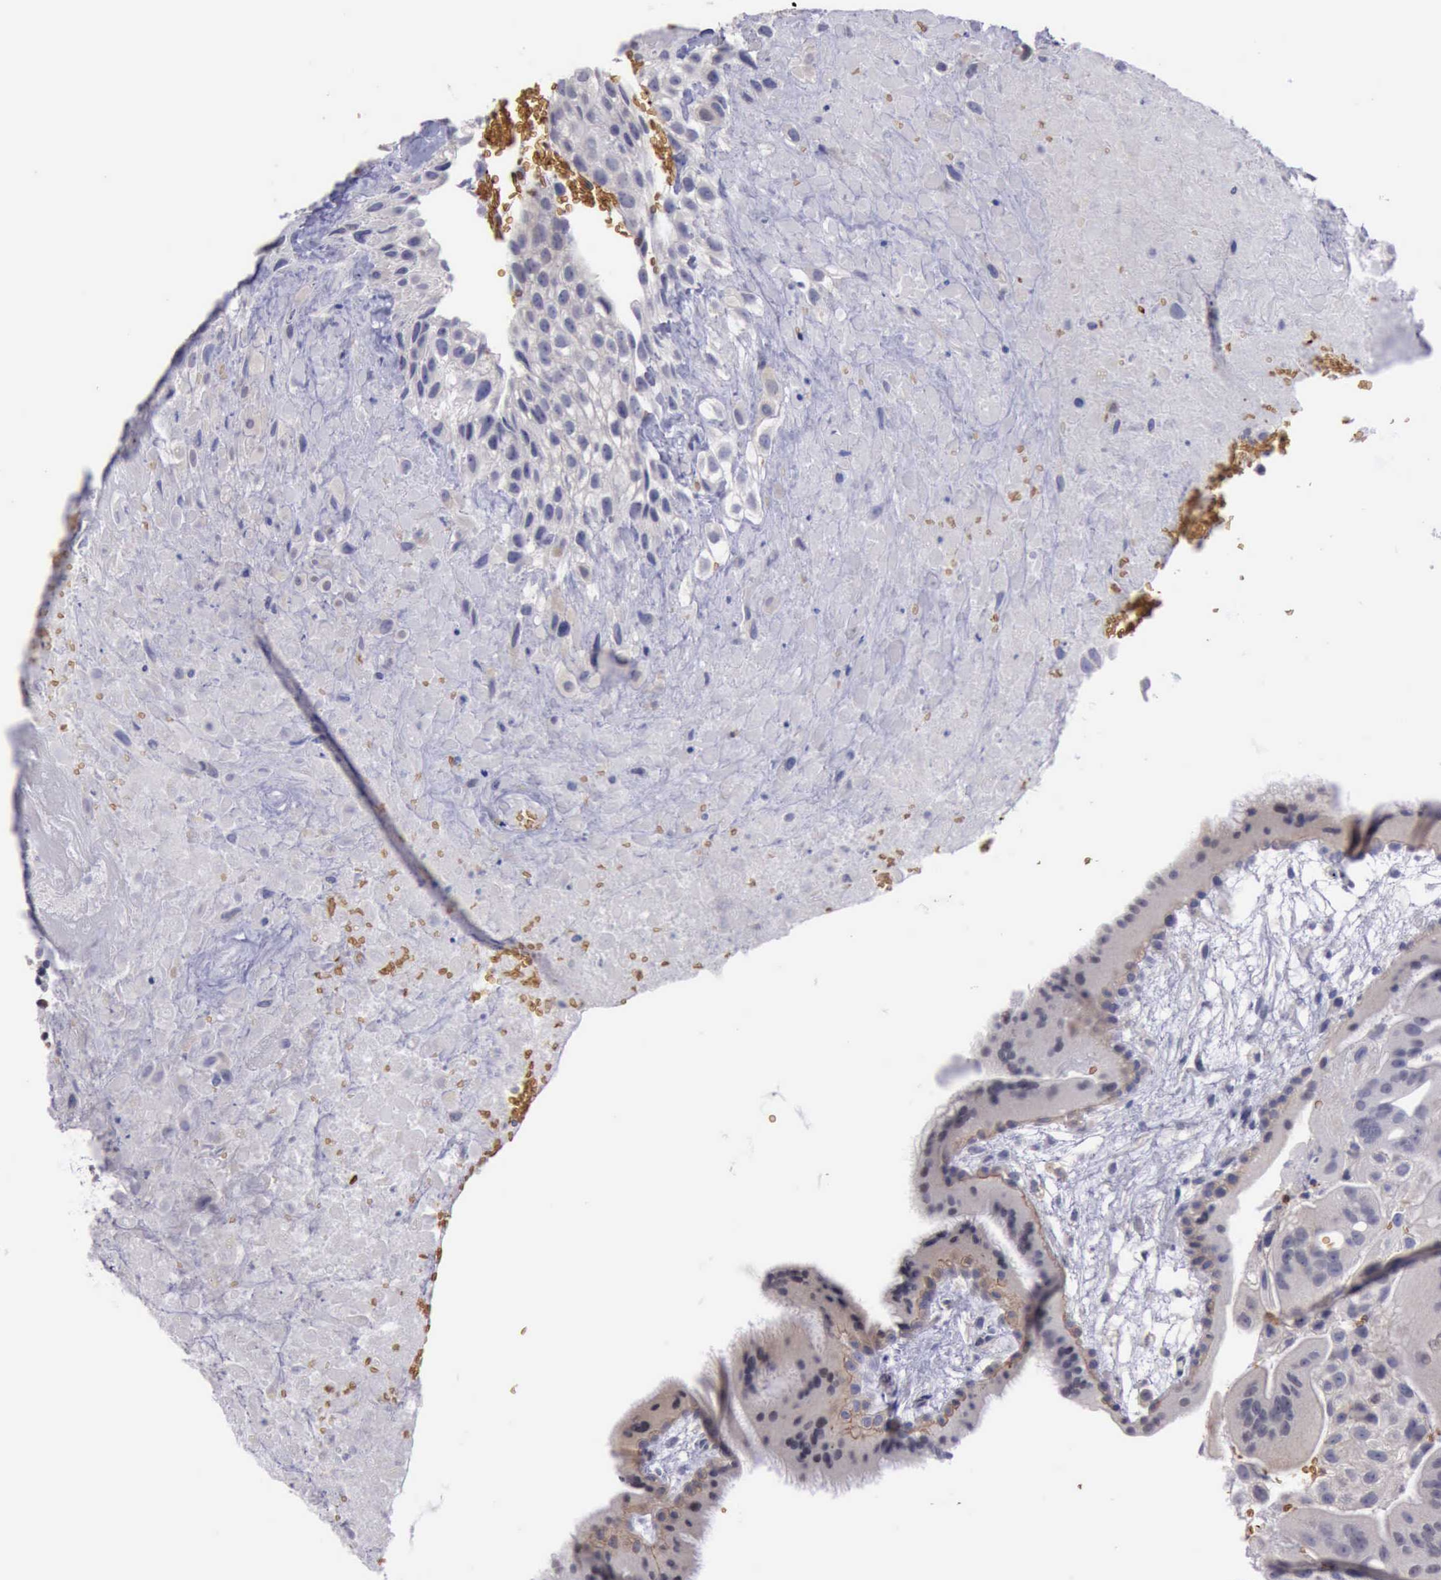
{"staining": {"intensity": "negative", "quantity": "none", "location": "none"}, "tissue": "placenta", "cell_type": "Decidual cells", "image_type": "normal", "snomed": [{"axis": "morphology", "description": "Normal tissue, NOS"}, {"axis": "topography", "description": "Placenta"}], "caption": "Image shows no protein expression in decidual cells of normal placenta. (DAB immunohistochemistry, high magnification).", "gene": "CEP128", "patient": {"sex": "female", "age": 19}}